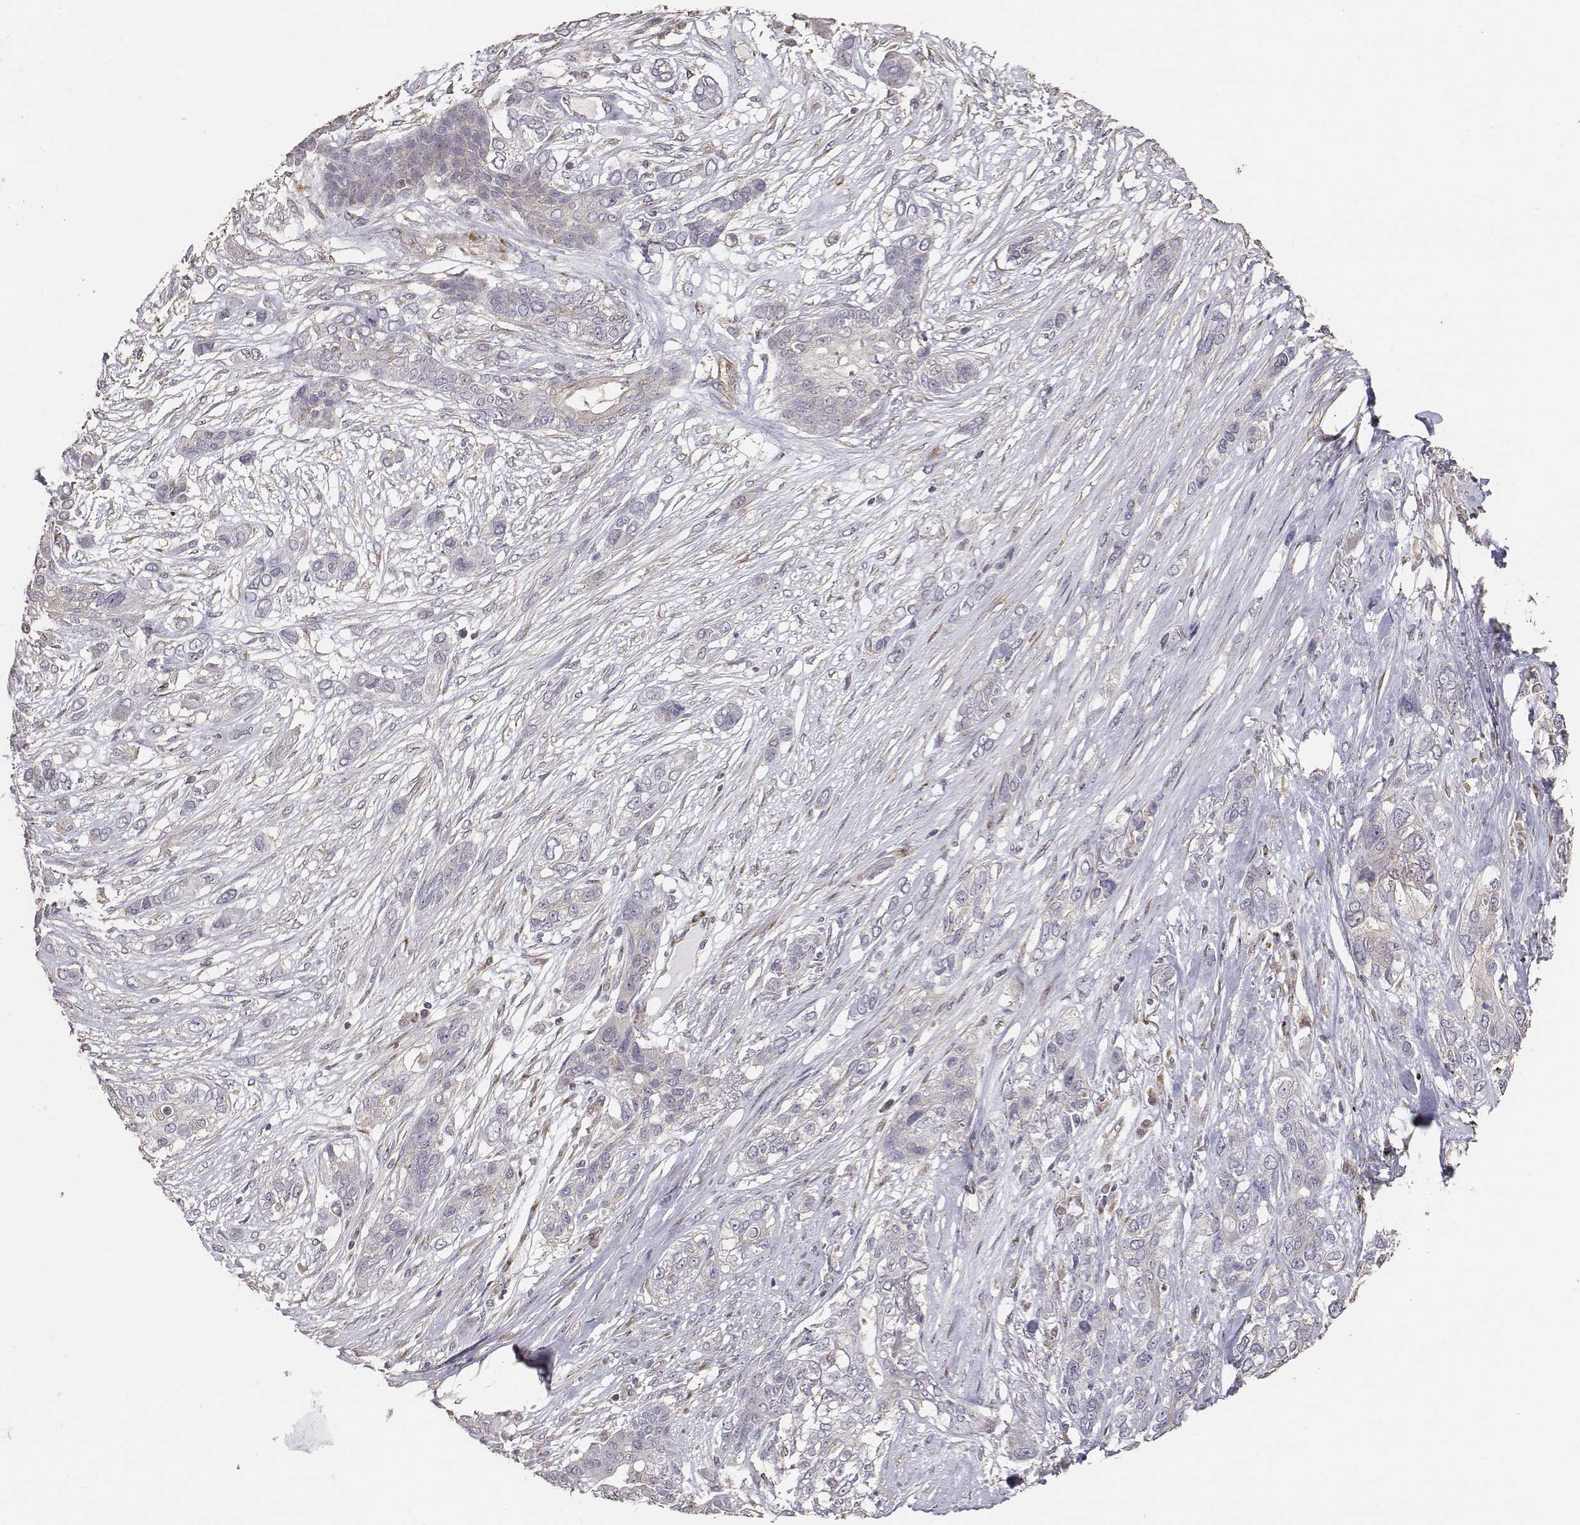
{"staining": {"intensity": "weak", "quantity": ">75%", "location": "cytoplasmic/membranous"}, "tissue": "lung cancer", "cell_type": "Tumor cells", "image_type": "cancer", "snomed": [{"axis": "morphology", "description": "Squamous cell carcinoma, NOS"}, {"axis": "topography", "description": "Lung"}], "caption": "Immunohistochemistry staining of lung squamous cell carcinoma, which reveals low levels of weak cytoplasmic/membranous staining in about >75% of tumor cells indicating weak cytoplasmic/membranous protein staining. The staining was performed using DAB (brown) for protein detection and nuclei were counterstained in hematoxylin (blue).", "gene": "AP1B1", "patient": {"sex": "female", "age": 70}}